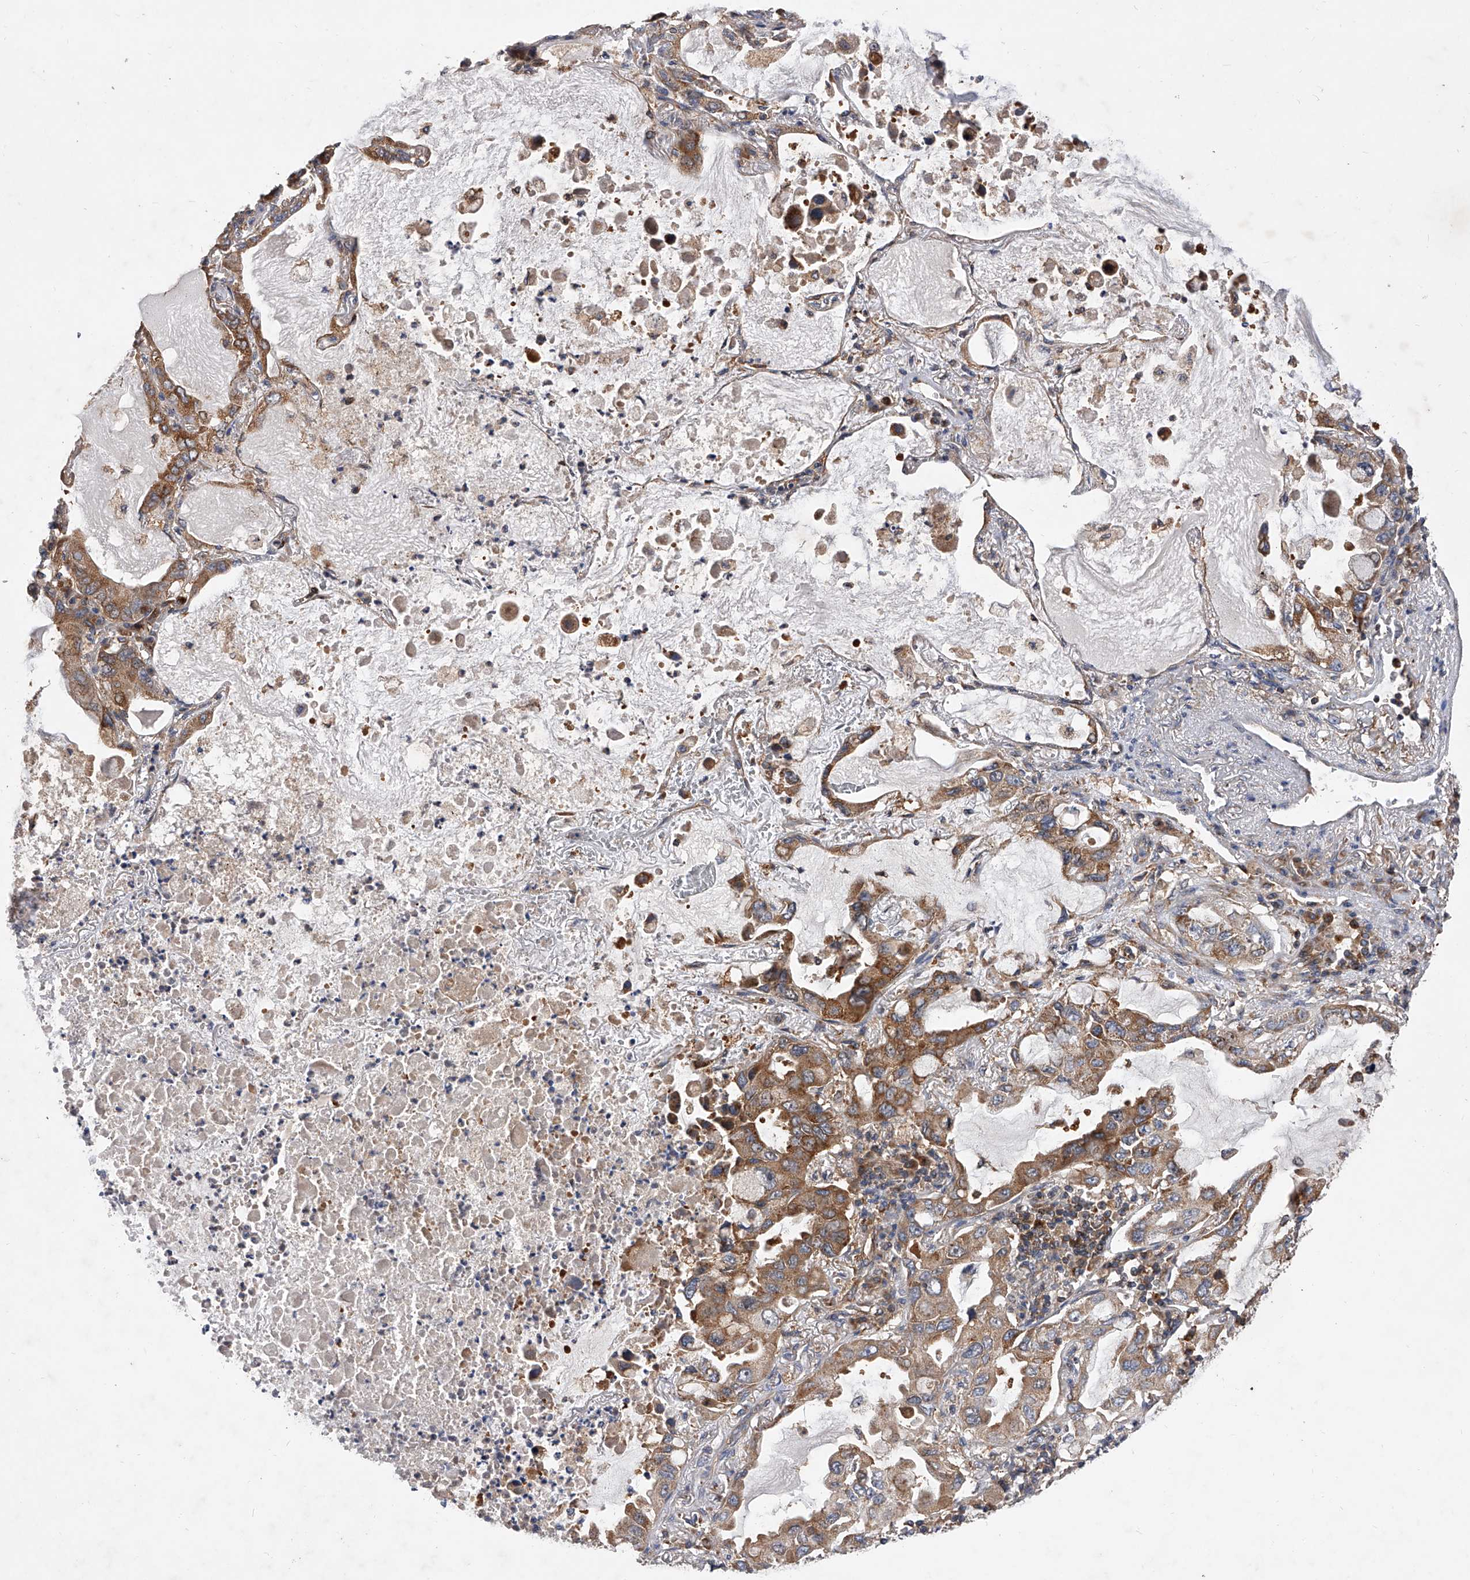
{"staining": {"intensity": "moderate", "quantity": ">75%", "location": "cytoplasmic/membranous"}, "tissue": "lung cancer", "cell_type": "Tumor cells", "image_type": "cancer", "snomed": [{"axis": "morphology", "description": "Adenocarcinoma, NOS"}, {"axis": "topography", "description": "Lung"}], "caption": "Immunohistochemistry (IHC) micrograph of neoplastic tissue: lung cancer stained using IHC shows medium levels of moderate protein expression localized specifically in the cytoplasmic/membranous of tumor cells, appearing as a cytoplasmic/membranous brown color.", "gene": "CFAP410", "patient": {"sex": "male", "age": 64}}